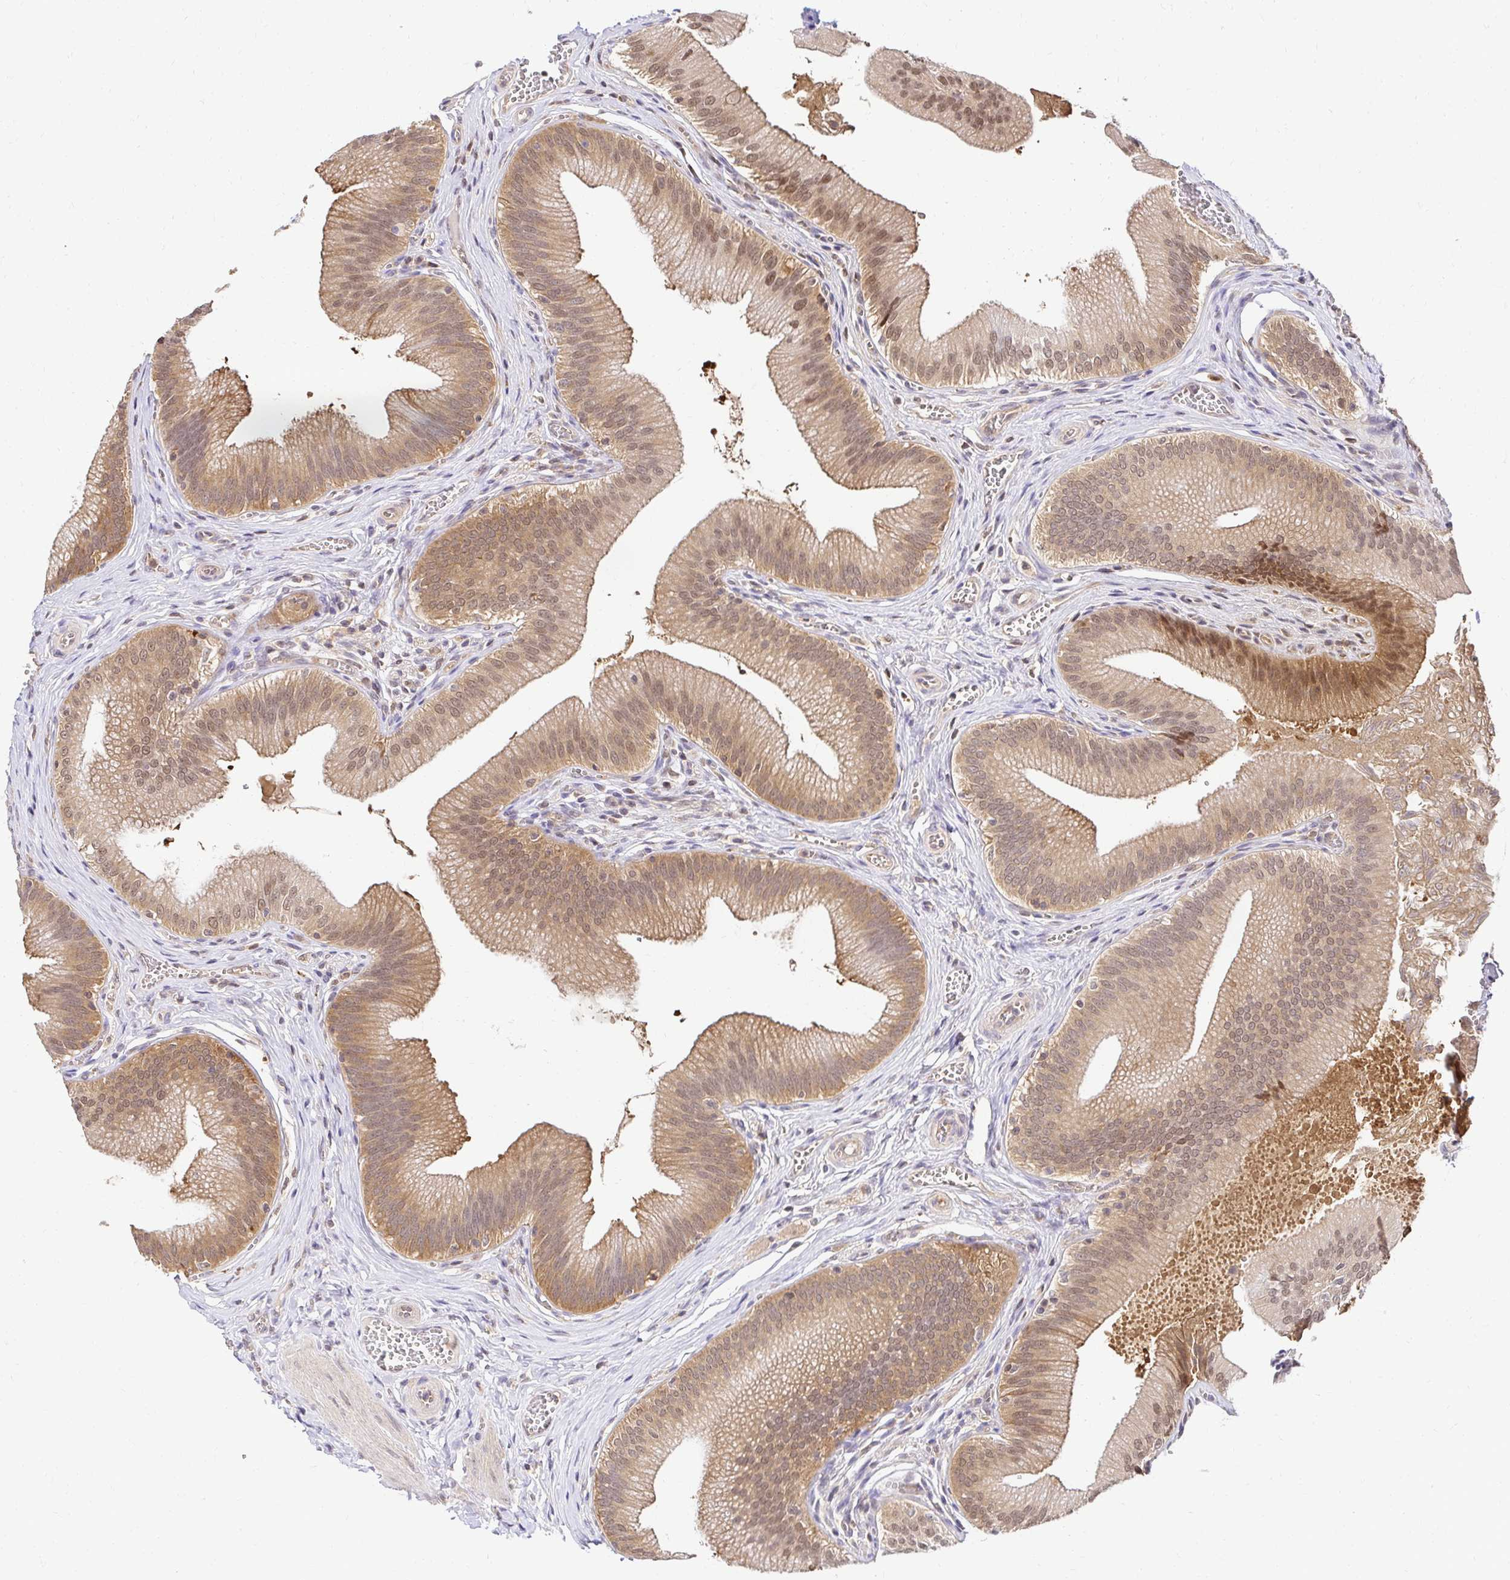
{"staining": {"intensity": "moderate", "quantity": ">75%", "location": "cytoplasmic/membranous,nuclear"}, "tissue": "gallbladder", "cell_type": "Glandular cells", "image_type": "normal", "snomed": [{"axis": "morphology", "description": "Normal tissue, NOS"}, {"axis": "topography", "description": "Gallbladder"}], "caption": "Immunohistochemistry of benign gallbladder shows medium levels of moderate cytoplasmic/membranous,nuclear staining in about >75% of glandular cells.", "gene": "PSMA4", "patient": {"sex": "male", "age": 17}}